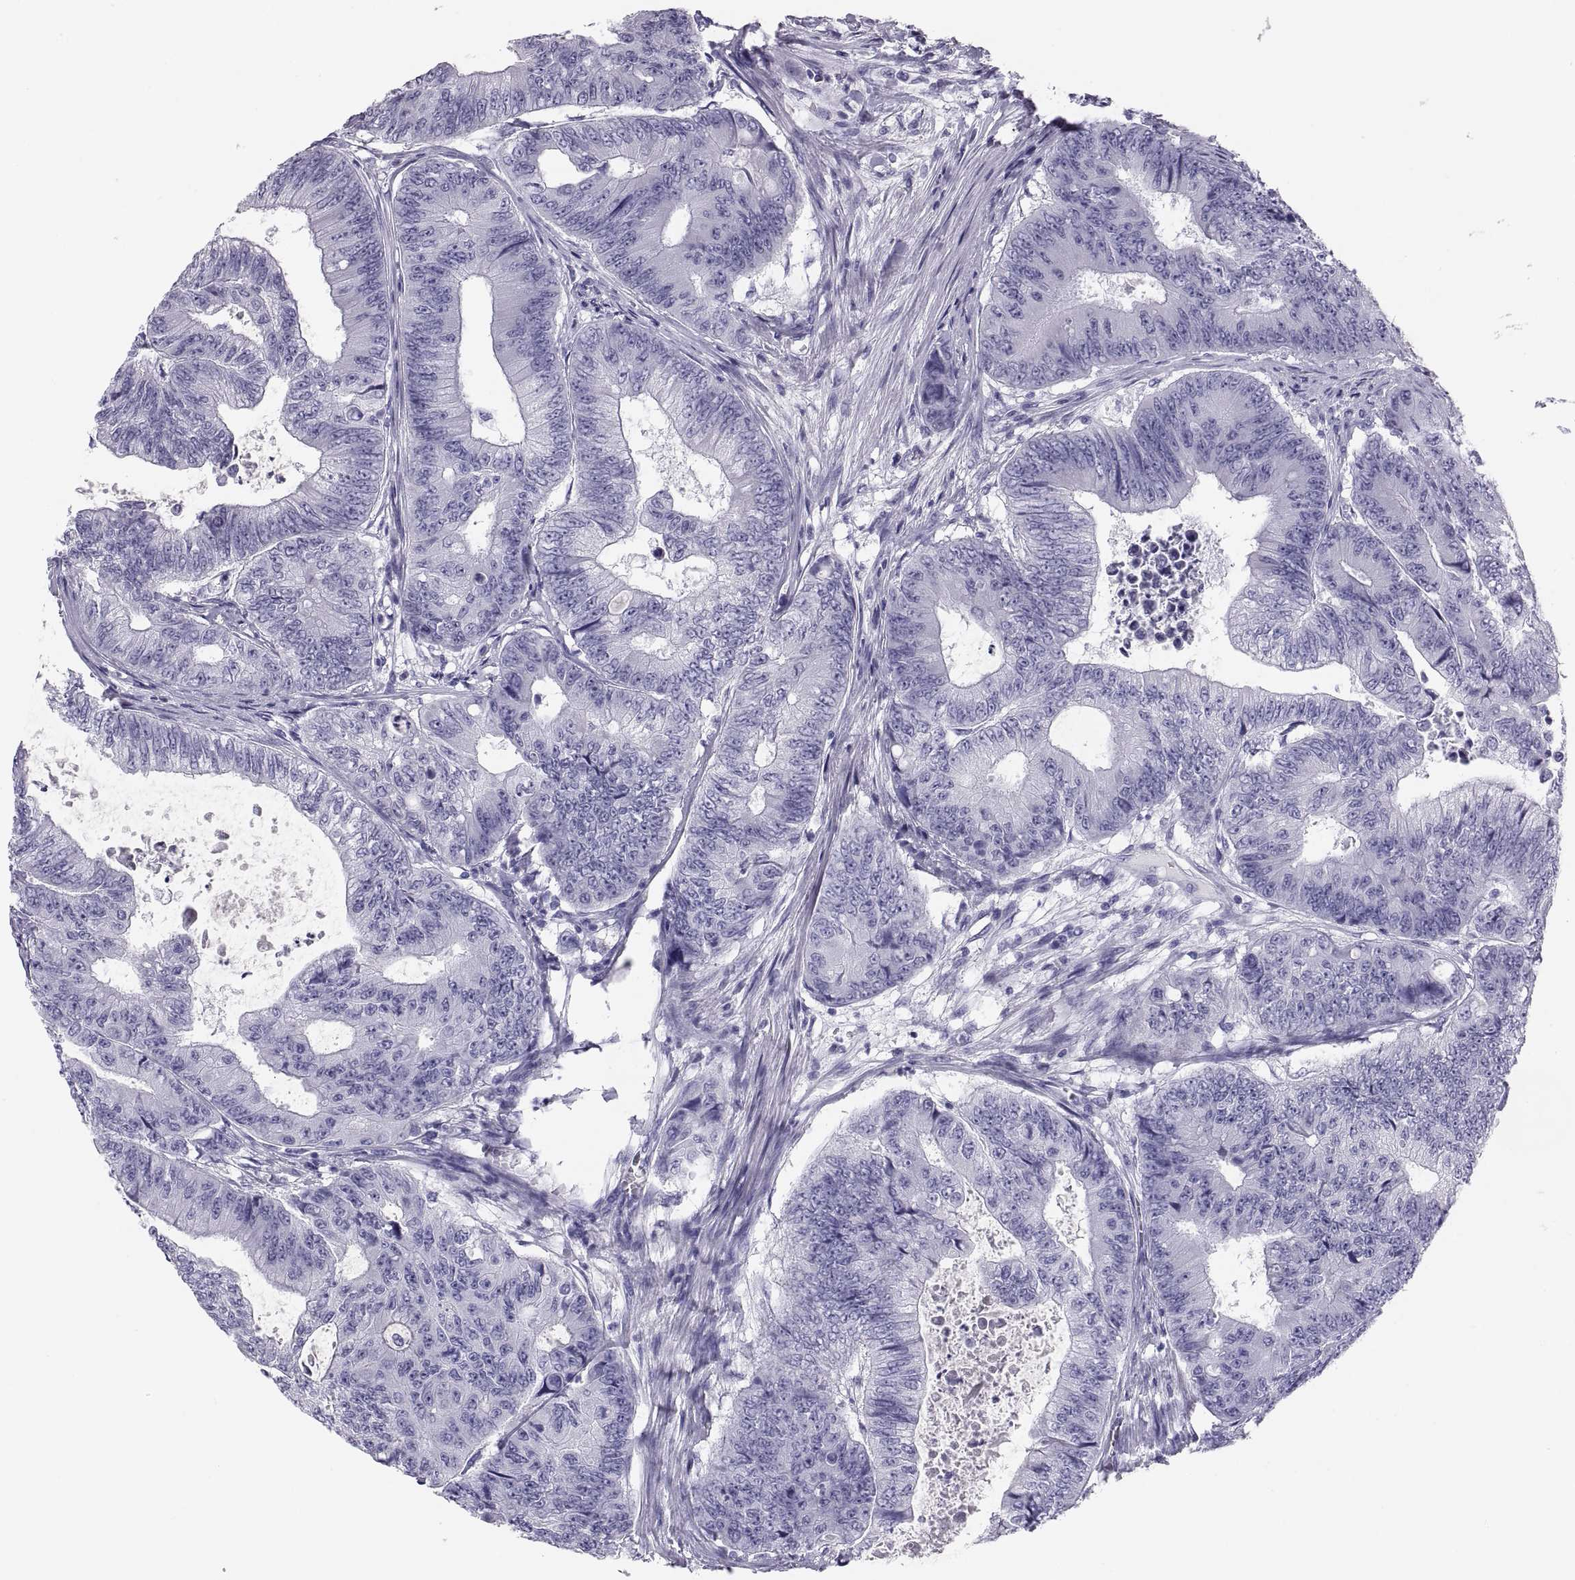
{"staining": {"intensity": "negative", "quantity": "none", "location": "none"}, "tissue": "colorectal cancer", "cell_type": "Tumor cells", "image_type": "cancer", "snomed": [{"axis": "morphology", "description": "Adenocarcinoma, NOS"}, {"axis": "topography", "description": "Colon"}], "caption": "The micrograph shows no staining of tumor cells in colorectal adenocarcinoma. (Stains: DAB IHC with hematoxylin counter stain, Microscopy: brightfield microscopy at high magnification).", "gene": "PAX2", "patient": {"sex": "female", "age": 48}}